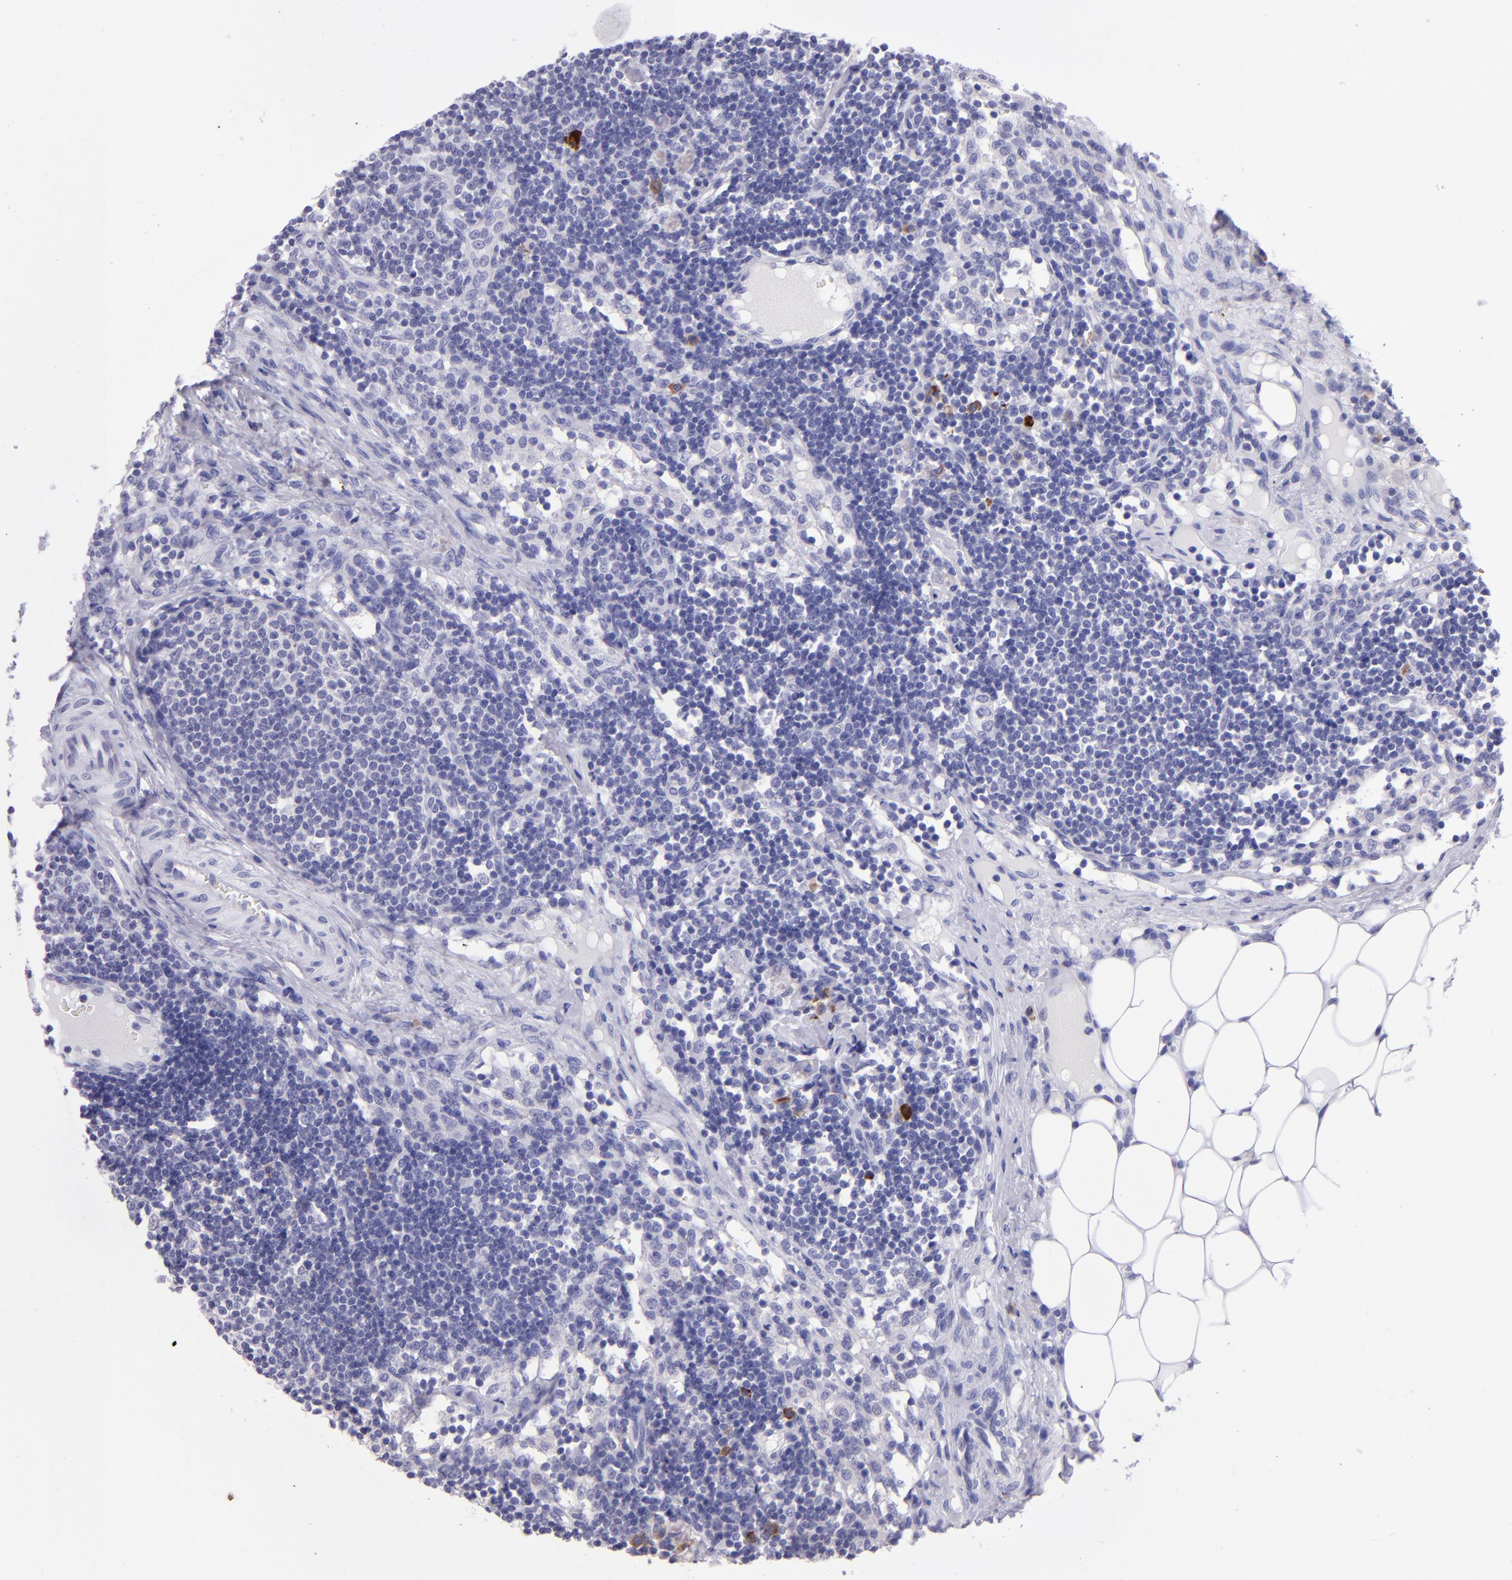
{"staining": {"intensity": "moderate", "quantity": "<25%", "location": "cytoplasmic/membranous"}, "tissue": "lymph node", "cell_type": "Non-germinal center cells", "image_type": "normal", "snomed": [{"axis": "morphology", "description": "Normal tissue, NOS"}, {"axis": "topography", "description": "Lymph node"}], "caption": "Moderate cytoplasmic/membranous positivity for a protein is appreciated in approximately <25% of non-germinal center cells of unremarkable lymph node using IHC.", "gene": "TYRP1", "patient": {"sex": "female", "age": 42}}